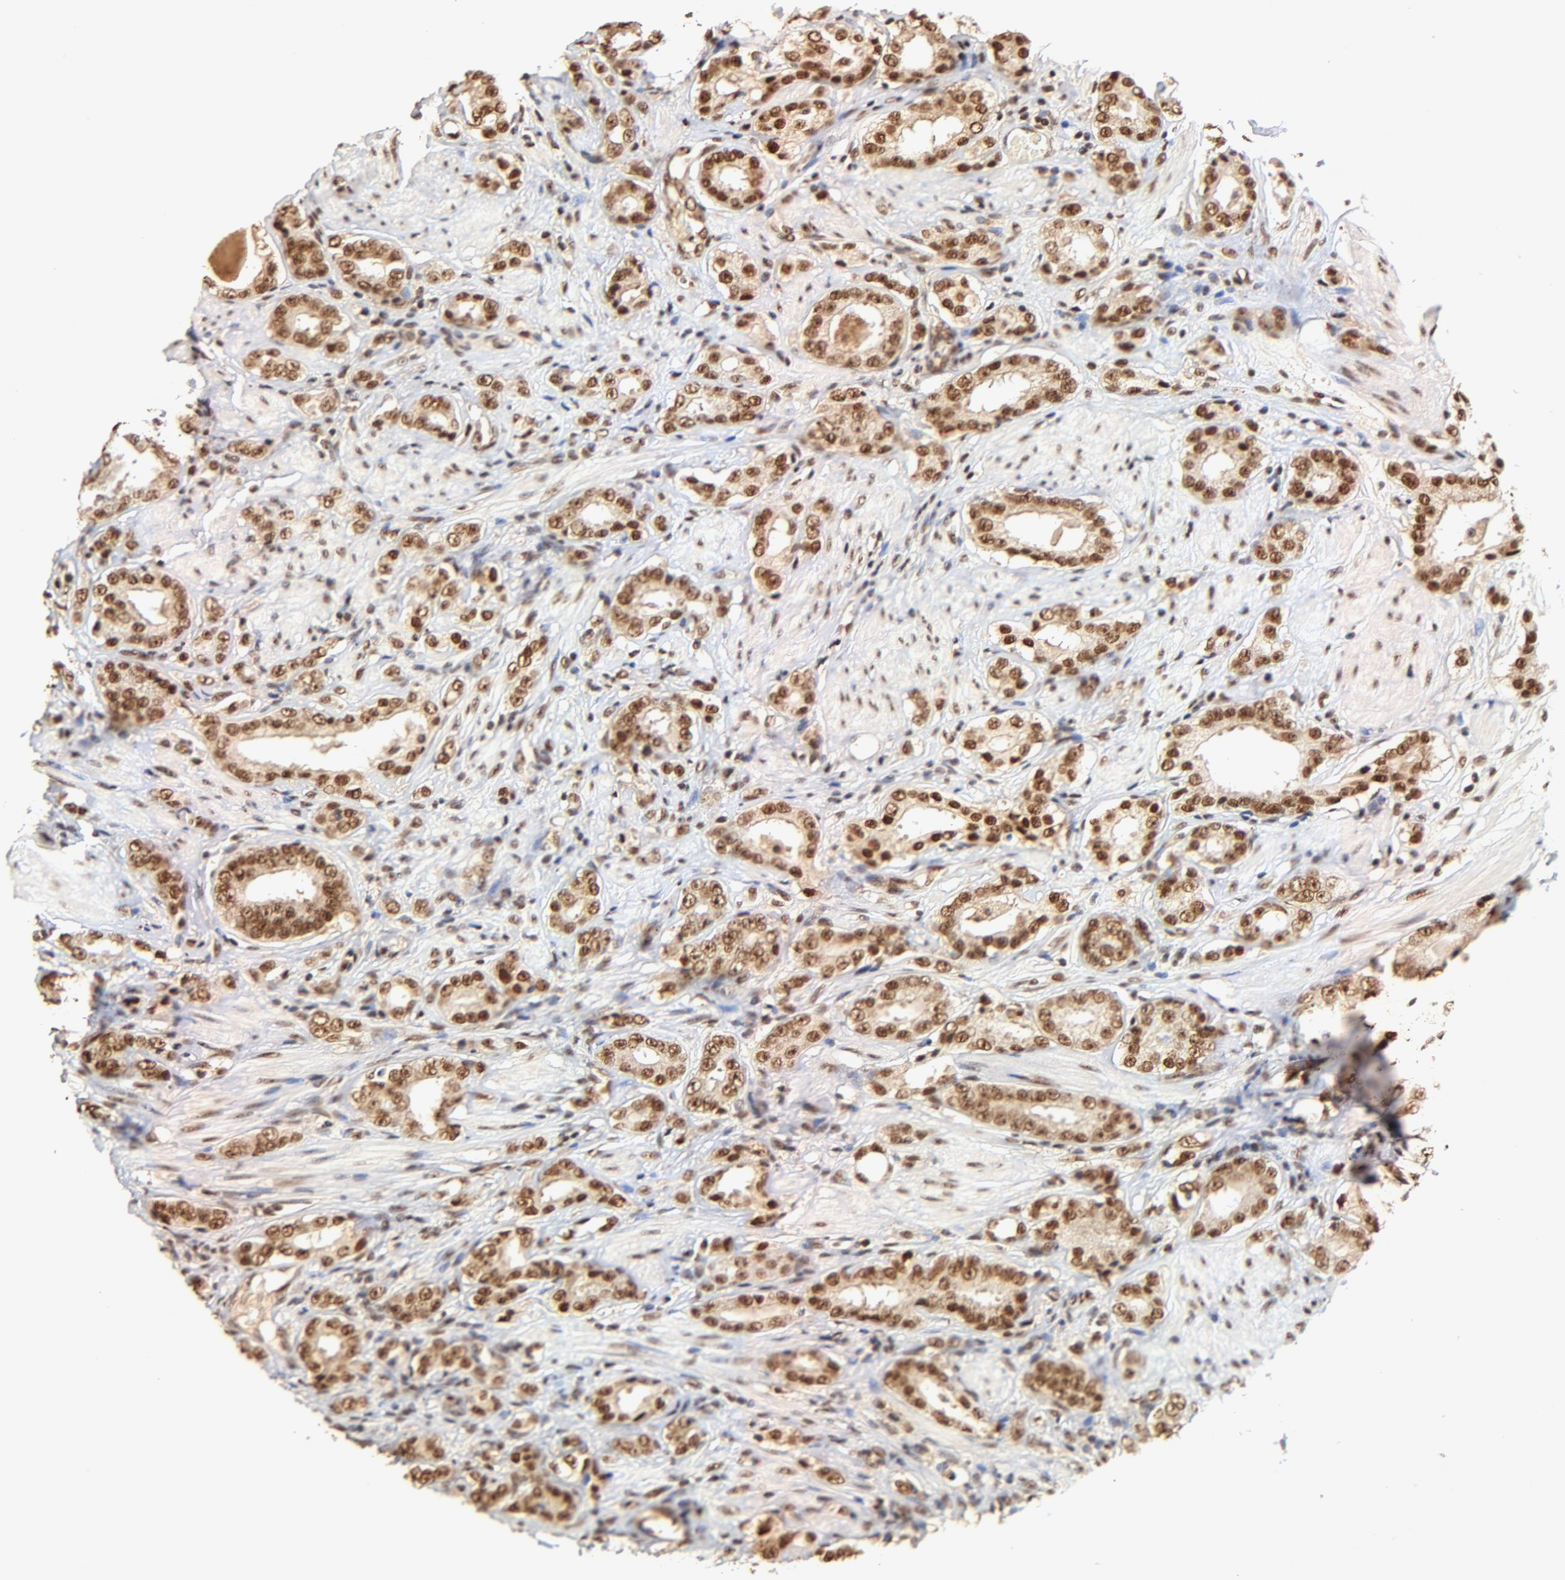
{"staining": {"intensity": "strong", "quantity": ">75%", "location": "nuclear"}, "tissue": "prostate cancer", "cell_type": "Tumor cells", "image_type": "cancer", "snomed": [{"axis": "morphology", "description": "Adenocarcinoma, Medium grade"}, {"axis": "topography", "description": "Prostate"}], "caption": "Human adenocarcinoma (medium-grade) (prostate) stained with a brown dye exhibits strong nuclear positive positivity in about >75% of tumor cells.", "gene": "MED12", "patient": {"sex": "male", "age": 53}}